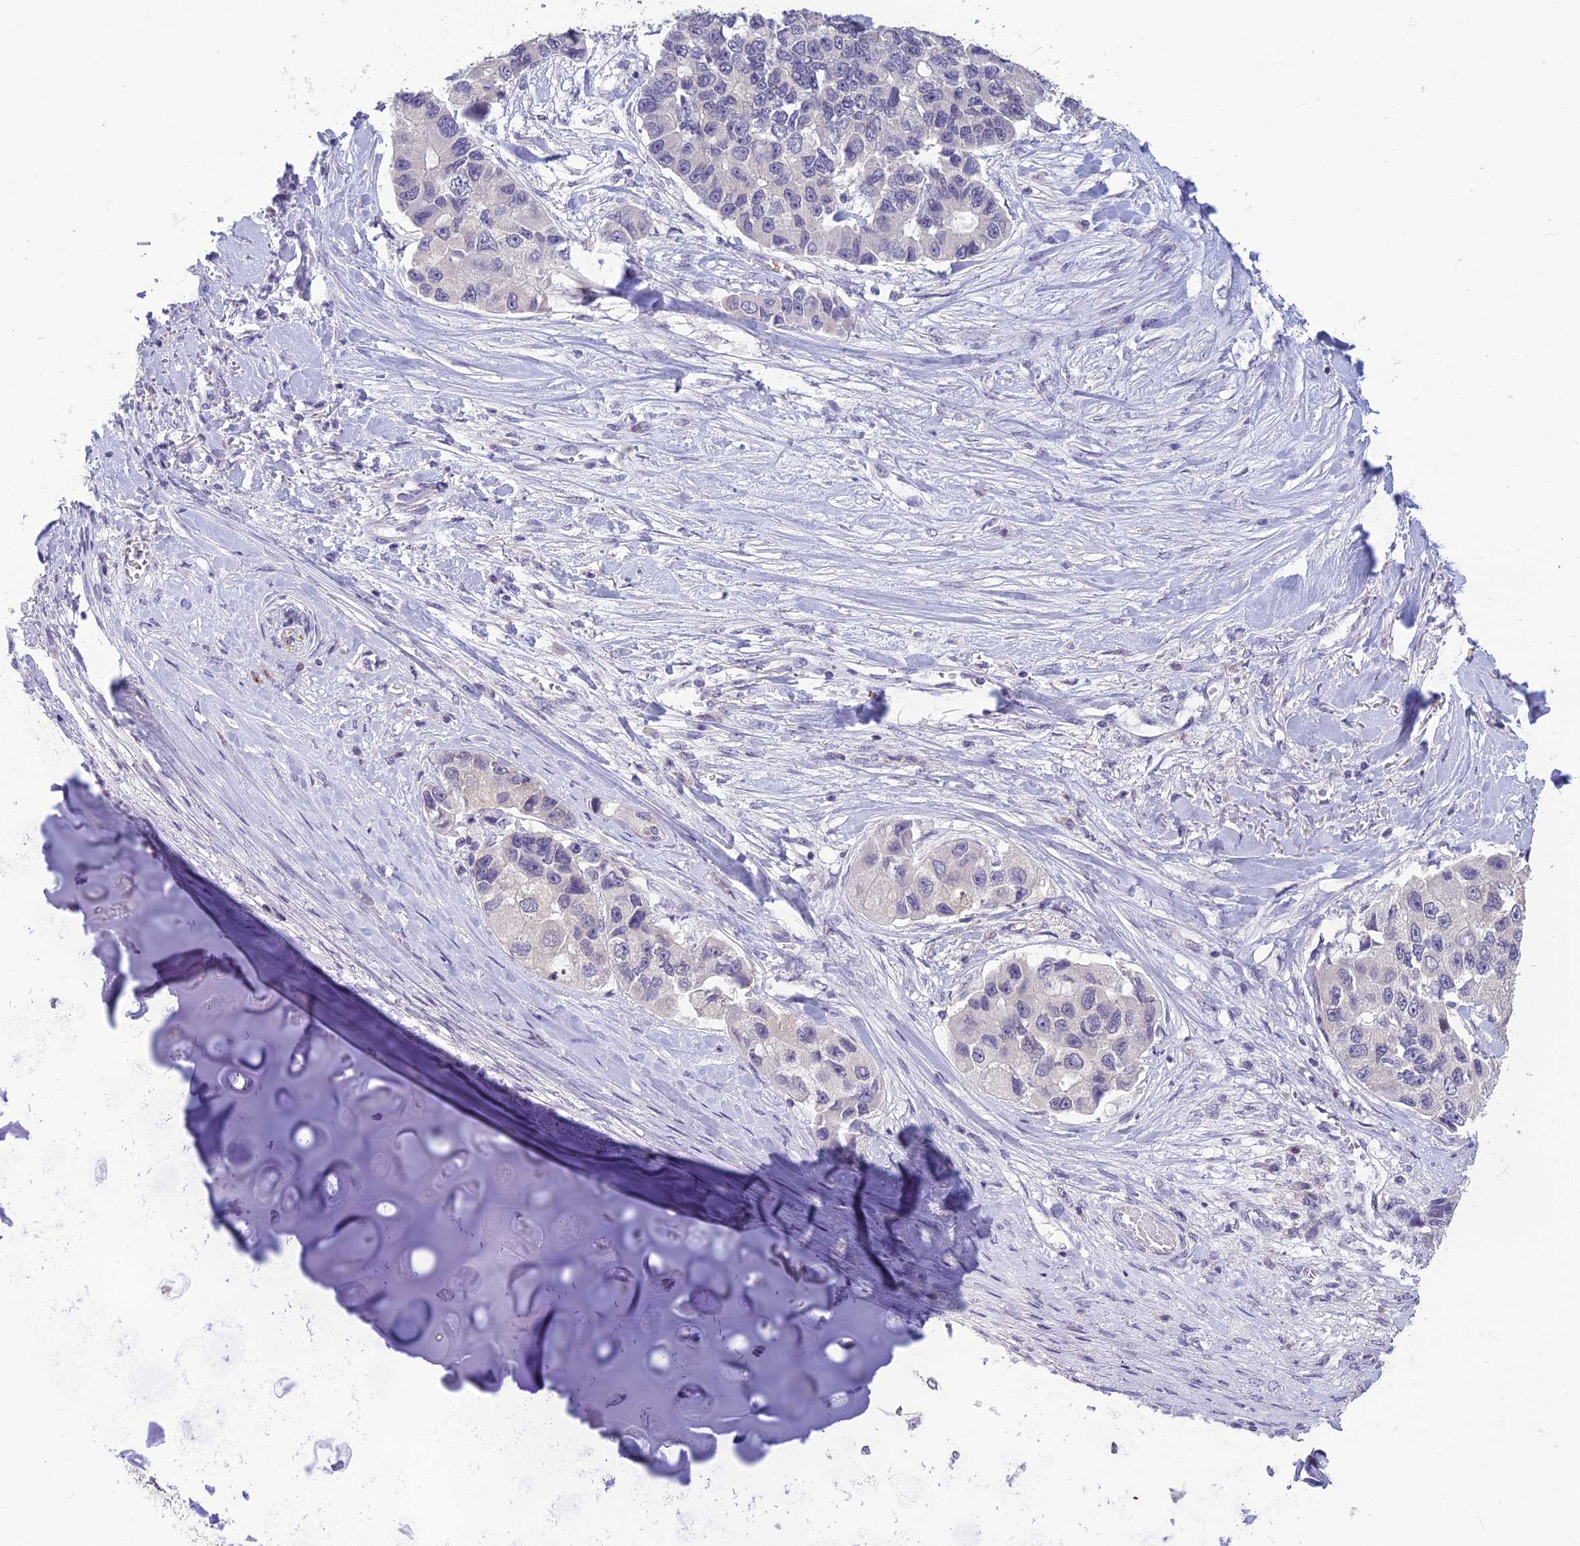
{"staining": {"intensity": "negative", "quantity": "none", "location": "none"}, "tissue": "lung cancer", "cell_type": "Tumor cells", "image_type": "cancer", "snomed": [{"axis": "morphology", "description": "Adenocarcinoma, NOS"}, {"axis": "topography", "description": "Lung"}], "caption": "IHC image of human lung adenocarcinoma stained for a protein (brown), which shows no expression in tumor cells.", "gene": "TMEM134", "patient": {"sex": "female", "age": 54}}